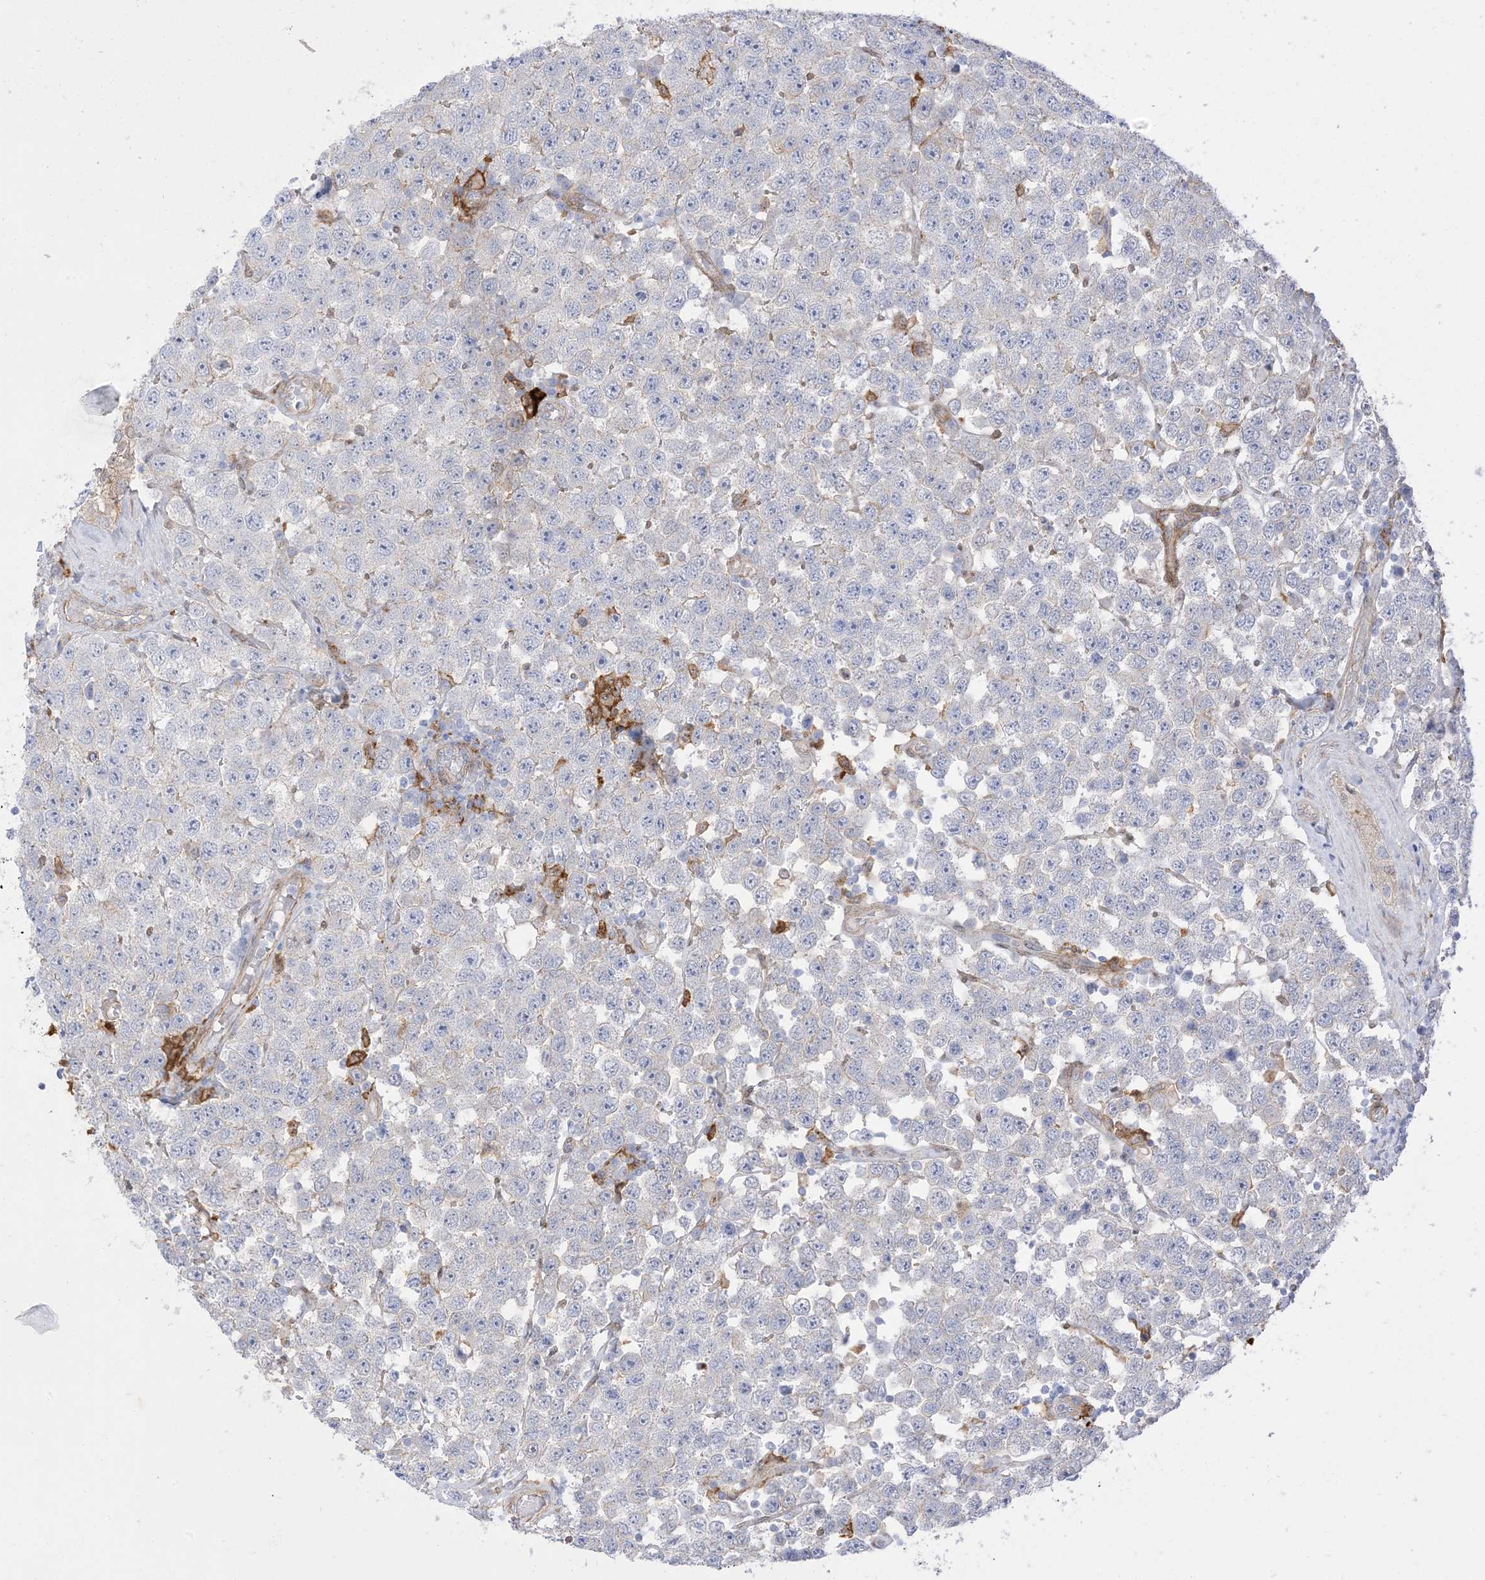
{"staining": {"intensity": "negative", "quantity": "none", "location": "none"}, "tissue": "testis cancer", "cell_type": "Tumor cells", "image_type": "cancer", "snomed": [{"axis": "morphology", "description": "Seminoma, NOS"}, {"axis": "topography", "description": "Testis"}], "caption": "DAB immunohistochemical staining of human seminoma (testis) exhibits no significant expression in tumor cells.", "gene": "GSN", "patient": {"sex": "male", "age": 28}}